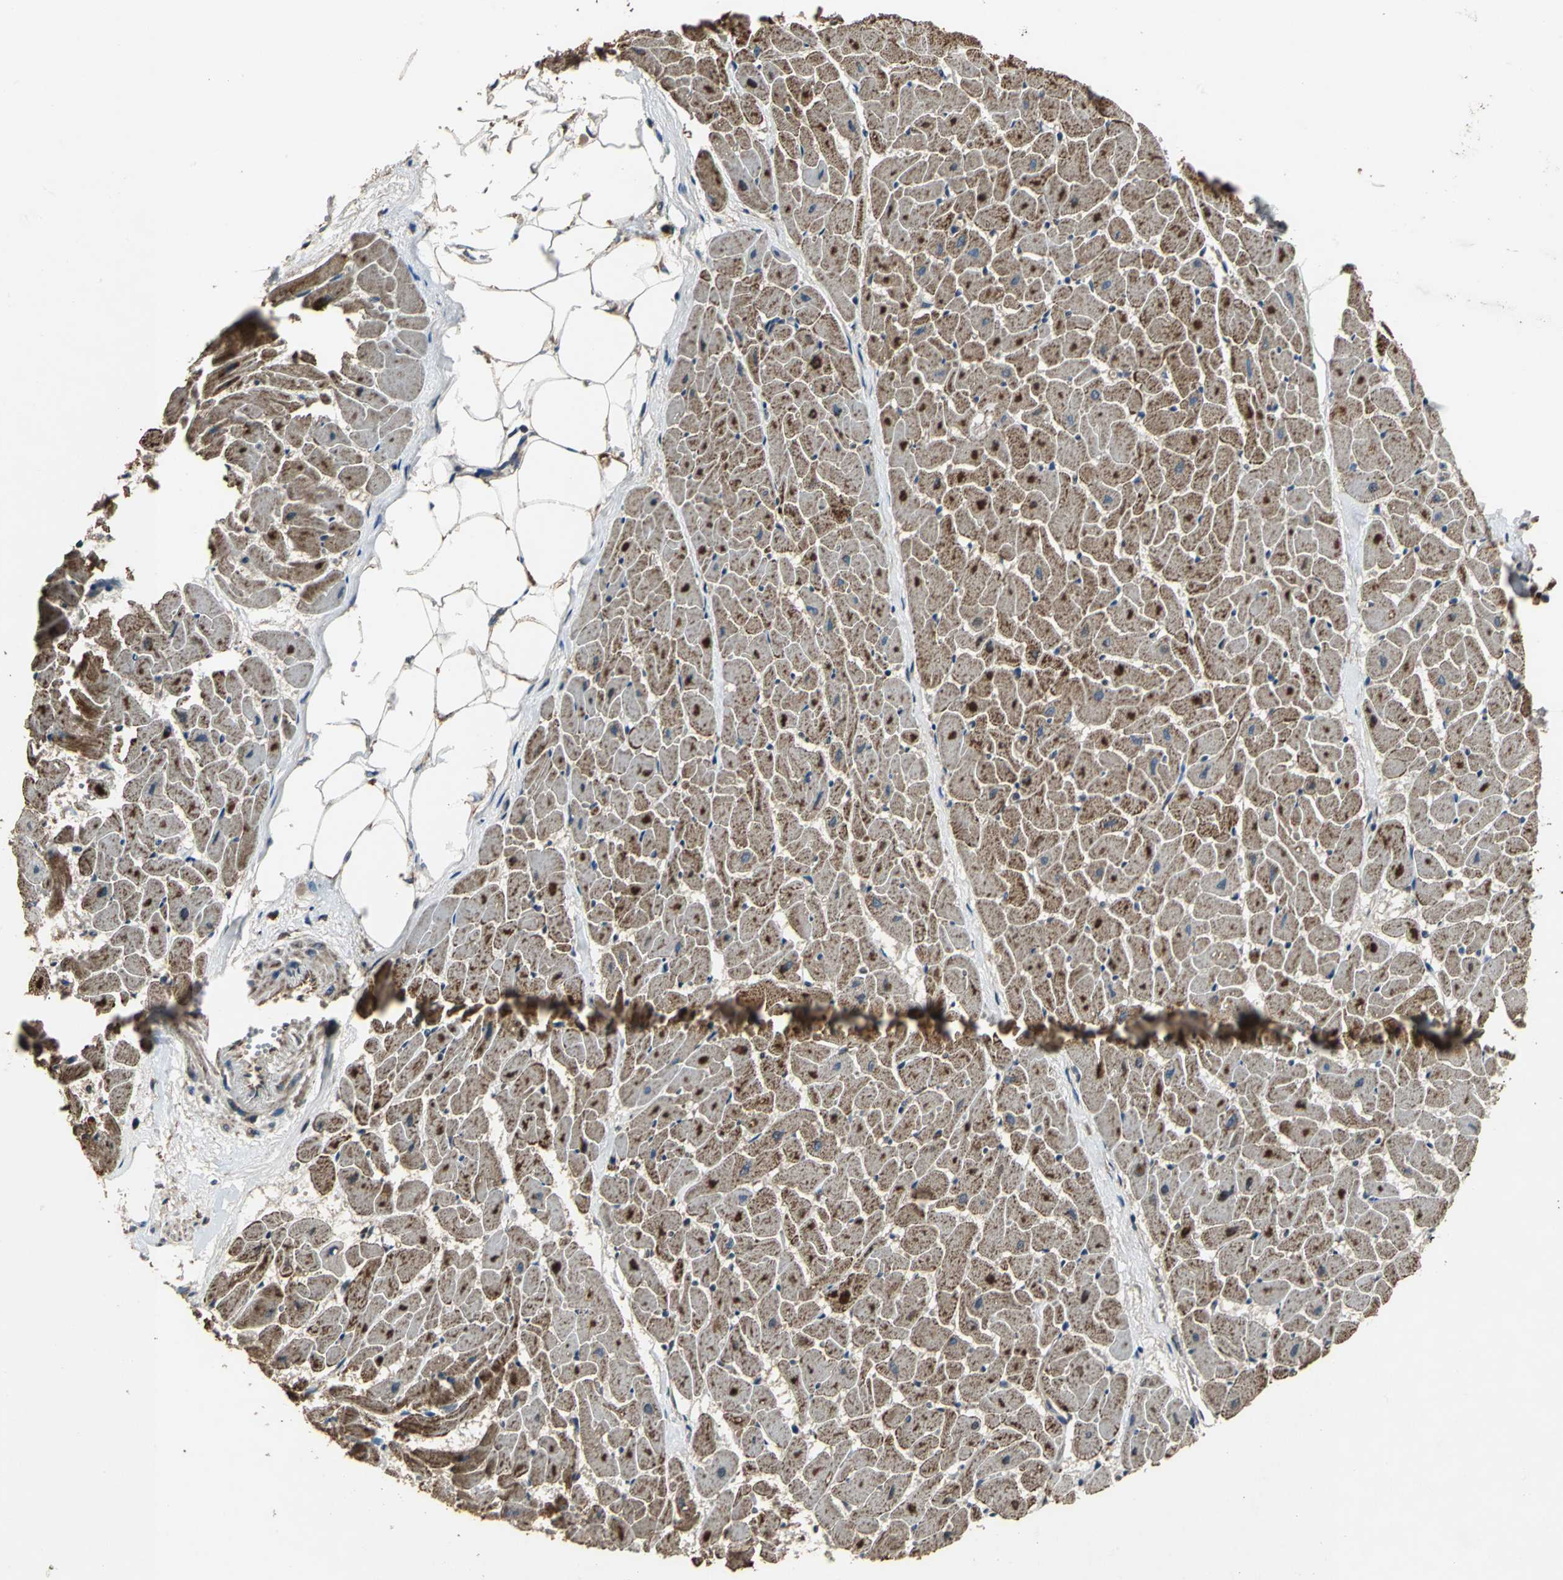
{"staining": {"intensity": "strong", "quantity": ">75%", "location": "cytoplasmic/membranous,nuclear"}, "tissue": "heart muscle", "cell_type": "Cardiomyocytes", "image_type": "normal", "snomed": [{"axis": "morphology", "description": "Normal tissue, NOS"}, {"axis": "topography", "description": "Heart"}], "caption": "The photomicrograph exhibits a brown stain indicating the presence of a protein in the cytoplasmic/membranous,nuclear of cardiomyocytes in heart muscle.", "gene": "ZNF608", "patient": {"sex": "female", "age": 19}}